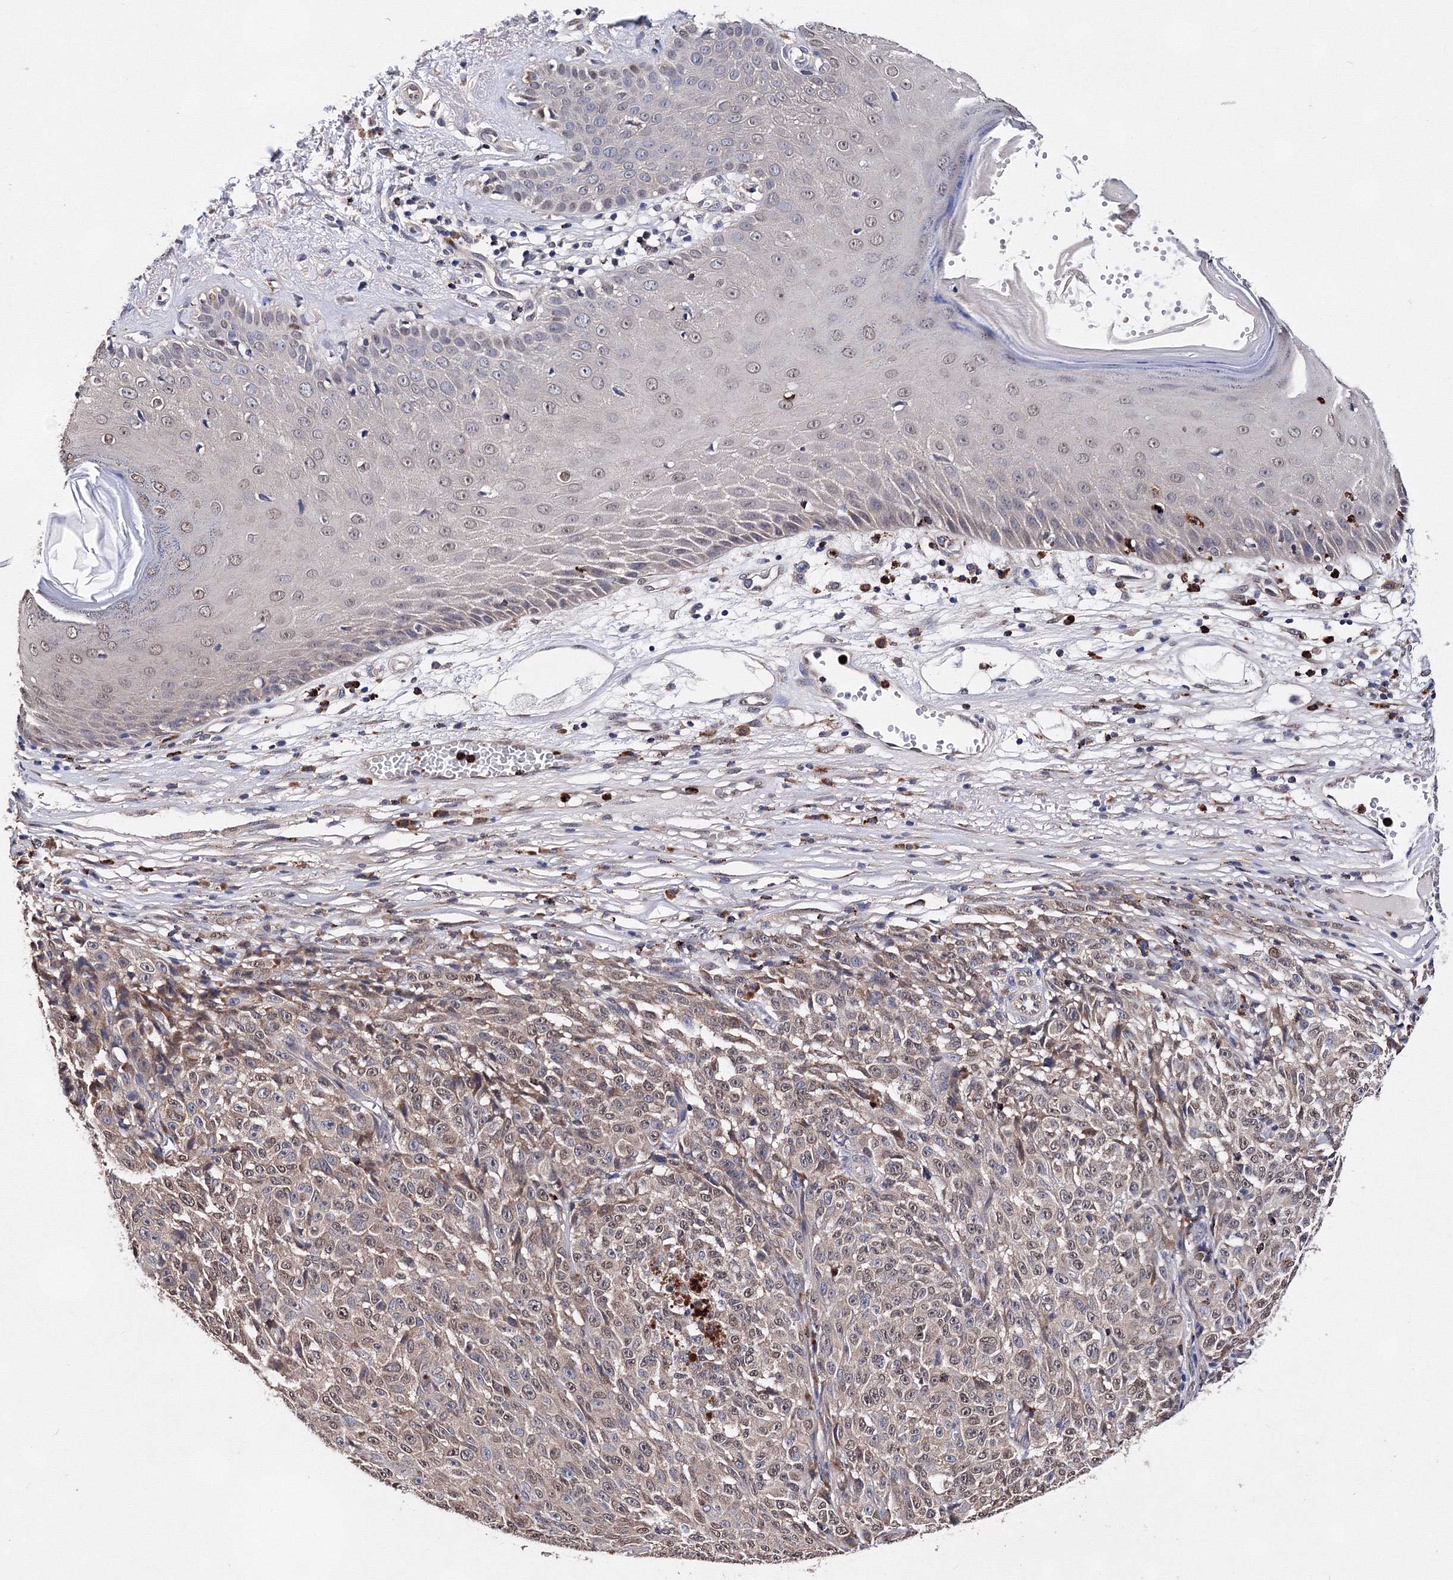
{"staining": {"intensity": "weak", "quantity": ">75%", "location": "cytoplasmic/membranous"}, "tissue": "melanoma", "cell_type": "Tumor cells", "image_type": "cancer", "snomed": [{"axis": "morphology", "description": "Malignant melanoma, NOS"}, {"axis": "topography", "description": "Skin"}], "caption": "Malignant melanoma stained with immunohistochemistry (IHC) reveals weak cytoplasmic/membranous staining in about >75% of tumor cells.", "gene": "PHYKPL", "patient": {"sex": "female", "age": 82}}